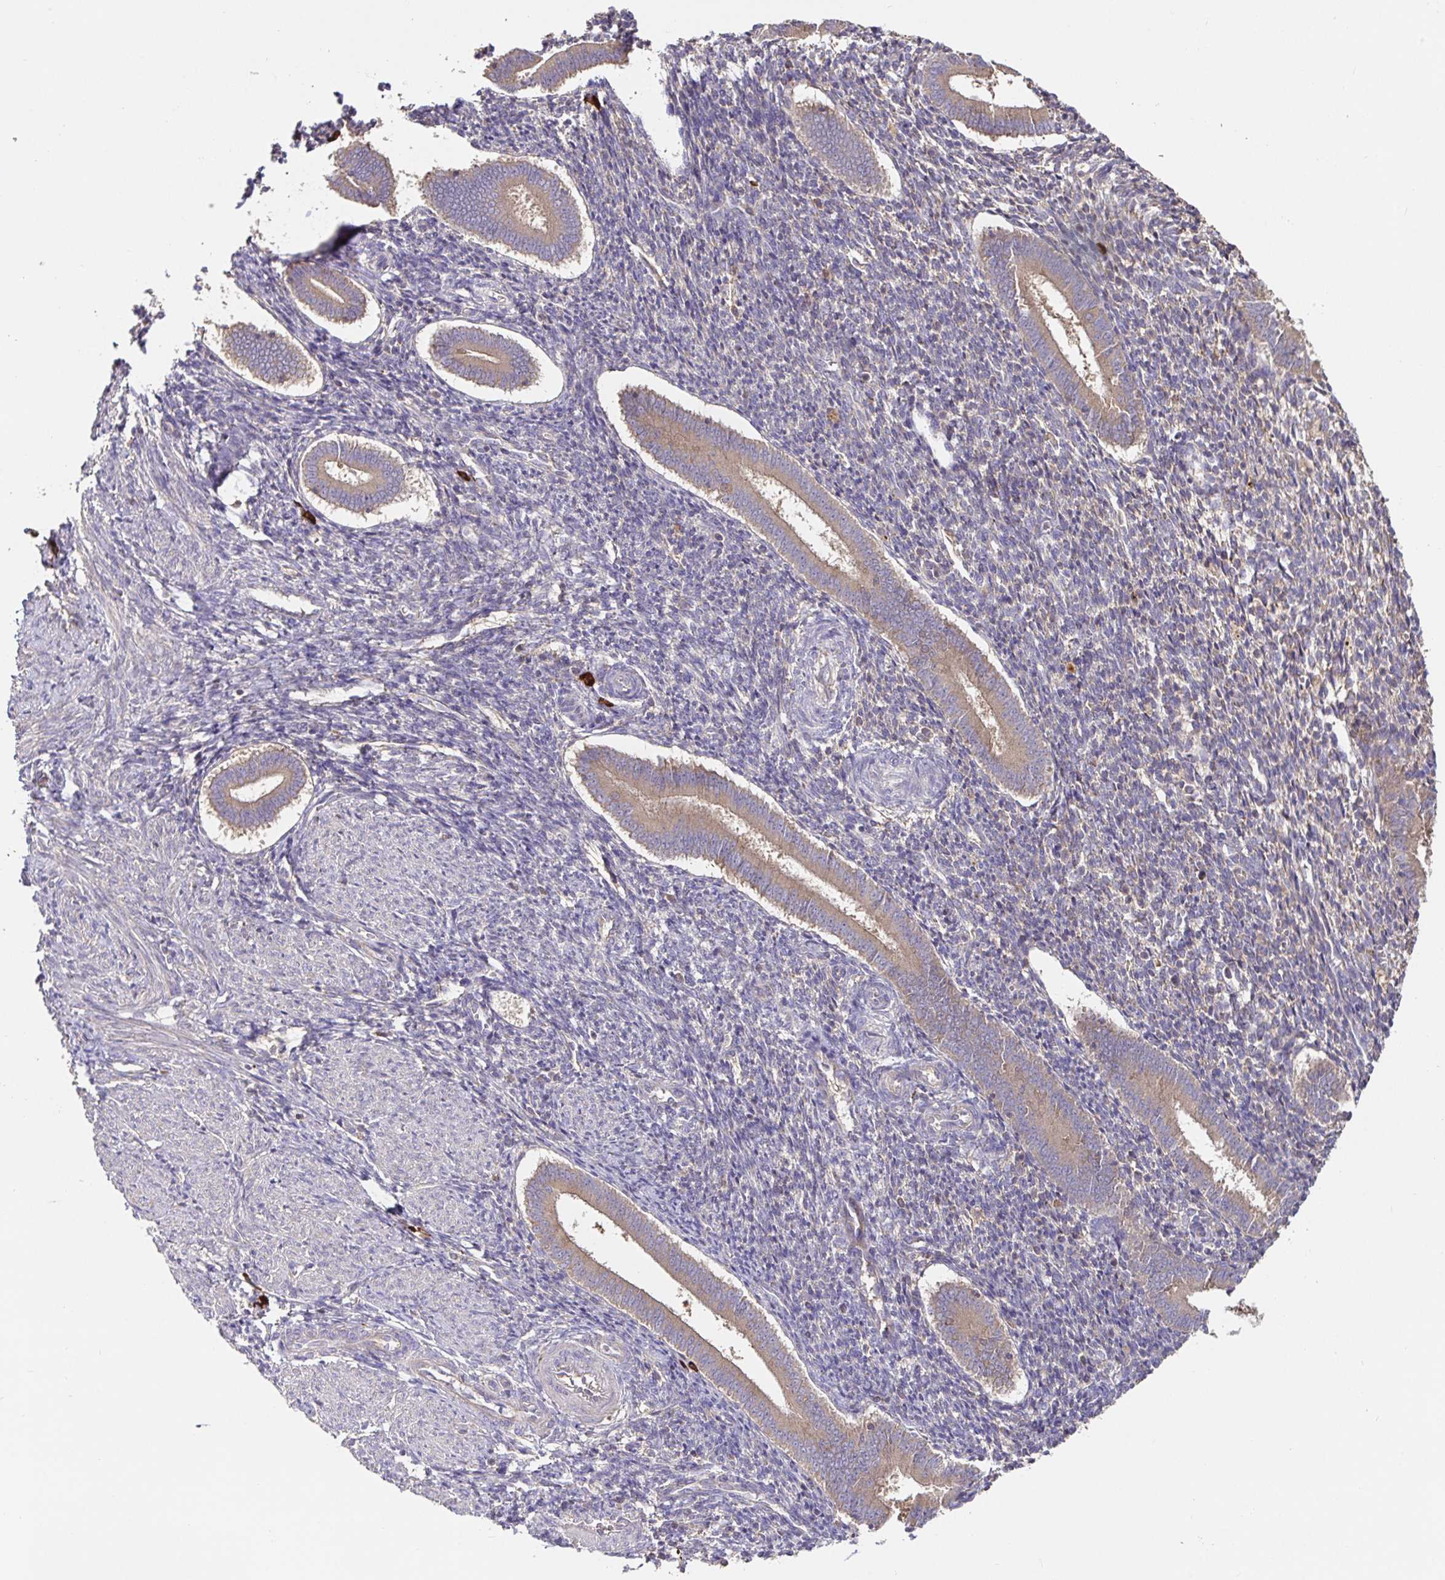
{"staining": {"intensity": "negative", "quantity": "none", "location": "none"}, "tissue": "endometrium", "cell_type": "Cells in endometrial stroma", "image_type": "normal", "snomed": [{"axis": "morphology", "description": "Normal tissue, NOS"}, {"axis": "topography", "description": "Endometrium"}], "caption": "Cells in endometrial stroma show no significant protein staining in unremarkable endometrium.", "gene": "HAGH", "patient": {"sex": "female", "age": 25}}